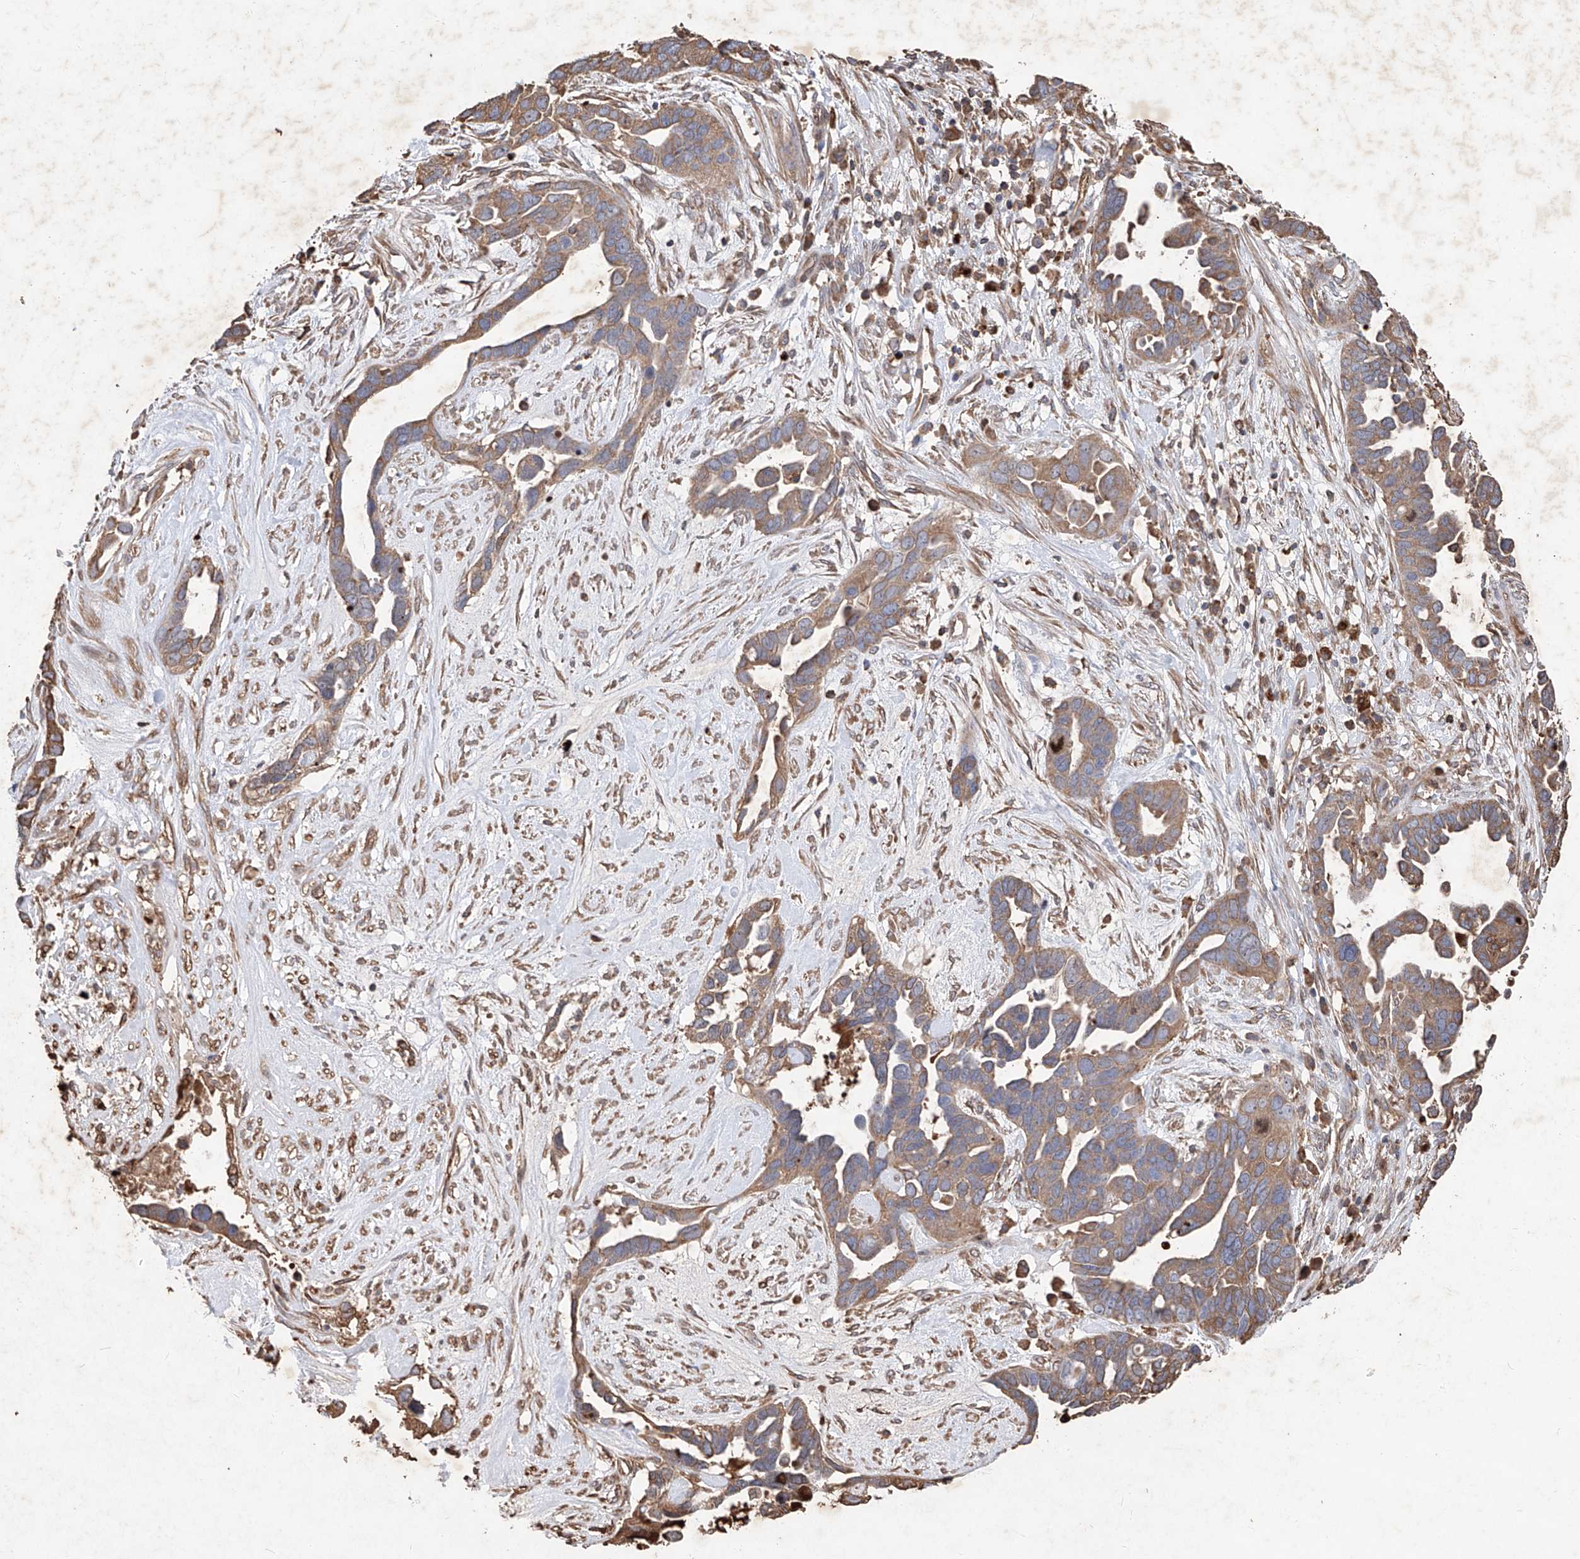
{"staining": {"intensity": "moderate", "quantity": "25%-75%", "location": "cytoplasmic/membranous"}, "tissue": "ovarian cancer", "cell_type": "Tumor cells", "image_type": "cancer", "snomed": [{"axis": "morphology", "description": "Cystadenocarcinoma, serous, NOS"}, {"axis": "topography", "description": "Ovary"}], "caption": "A medium amount of moderate cytoplasmic/membranous staining is identified in approximately 25%-75% of tumor cells in serous cystadenocarcinoma (ovarian) tissue.", "gene": "EDN1", "patient": {"sex": "female", "age": 54}}